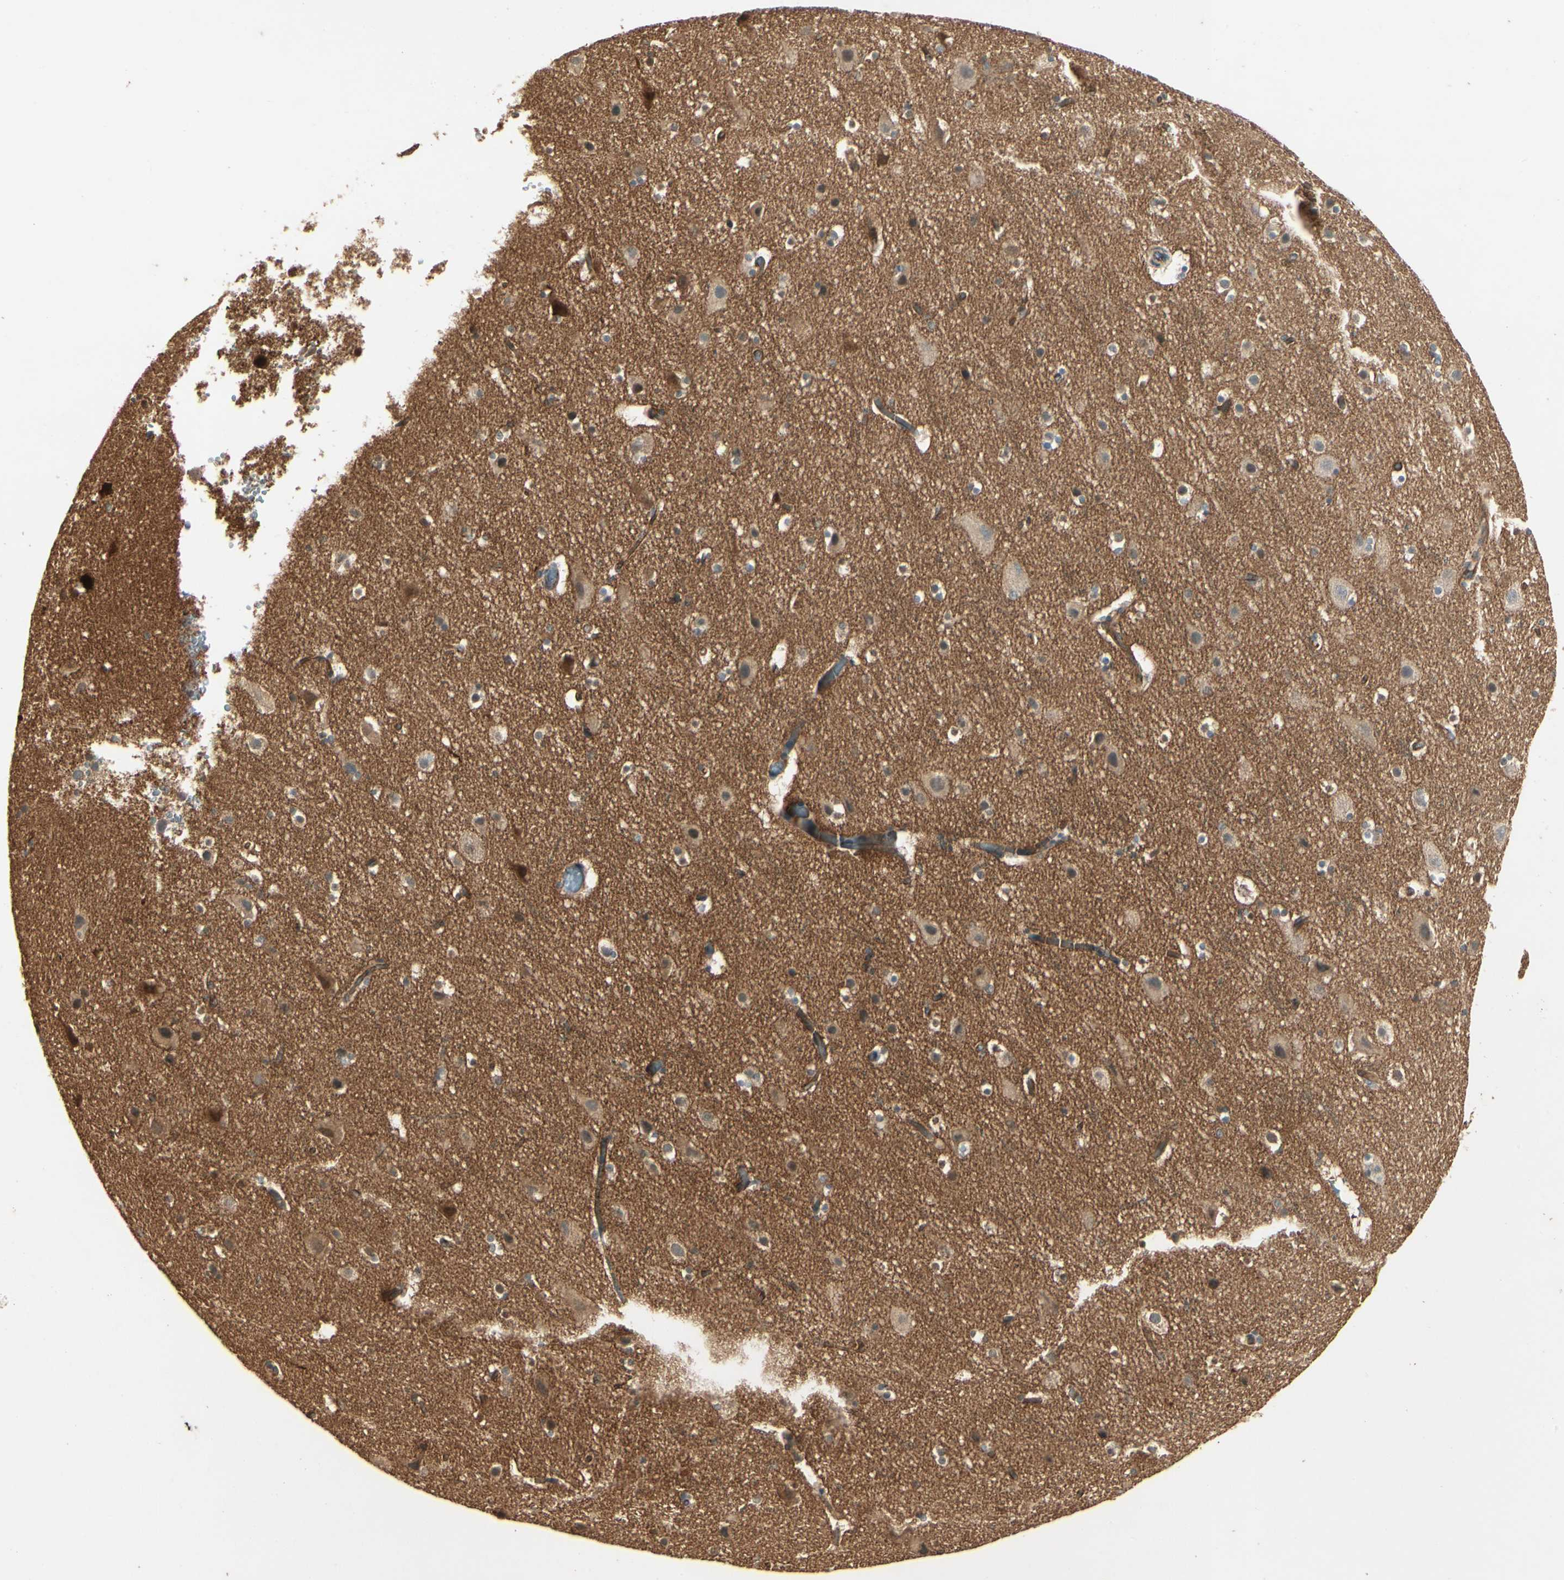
{"staining": {"intensity": "moderate", "quantity": ">75%", "location": "cytoplasmic/membranous"}, "tissue": "cerebral cortex", "cell_type": "Endothelial cells", "image_type": "normal", "snomed": [{"axis": "morphology", "description": "Normal tissue, NOS"}, {"axis": "topography", "description": "Cerebral cortex"}], "caption": "Brown immunohistochemical staining in unremarkable cerebral cortex demonstrates moderate cytoplasmic/membranous staining in about >75% of endothelial cells.", "gene": "RNF180", "patient": {"sex": "male", "age": 45}}